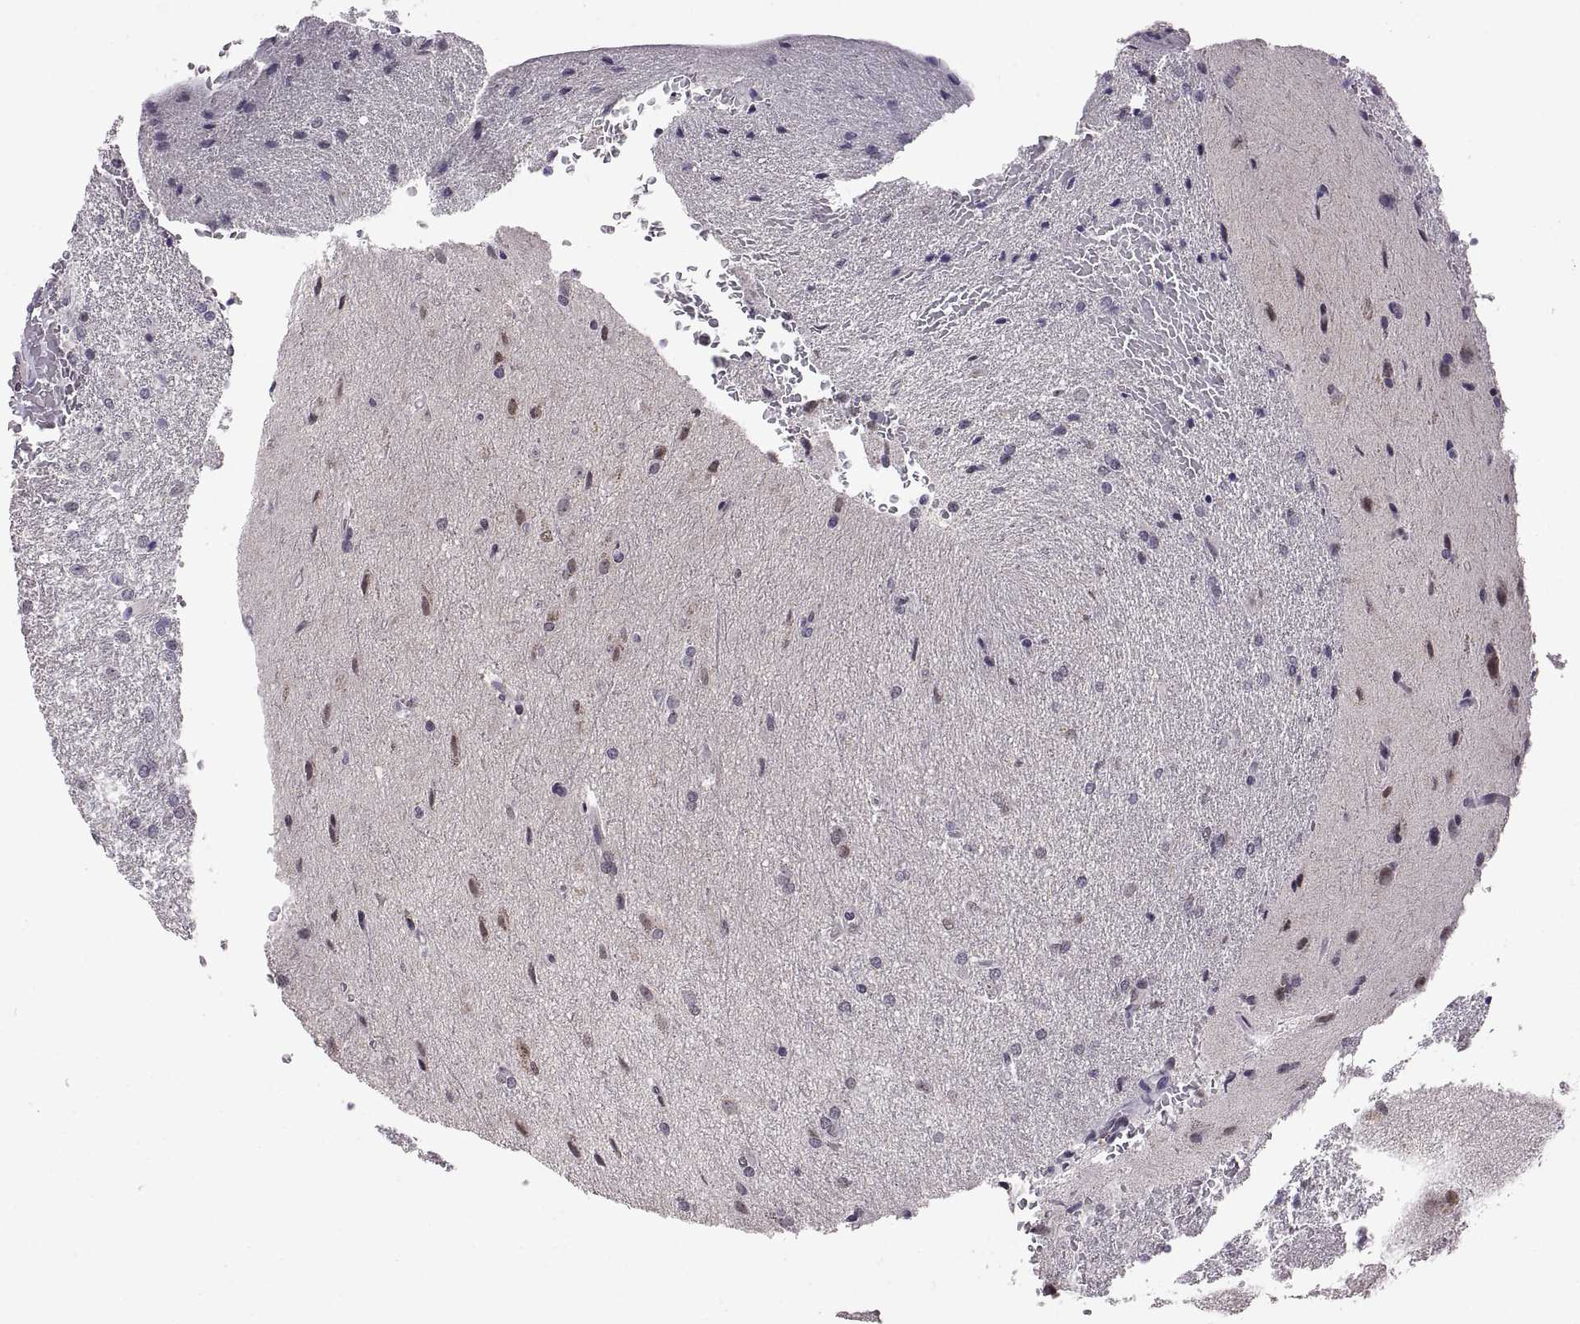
{"staining": {"intensity": "negative", "quantity": "none", "location": "none"}, "tissue": "glioma", "cell_type": "Tumor cells", "image_type": "cancer", "snomed": [{"axis": "morphology", "description": "Glioma, malignant, High grade"}, {"axis": "topography", "description": "Brain"}], "caption": "Human glioma stained for a protein using immunohistochemistry displays no positivity in tumor cells.", "gene": "NEK2", "patient": {"sex": "male", "age": 68}}